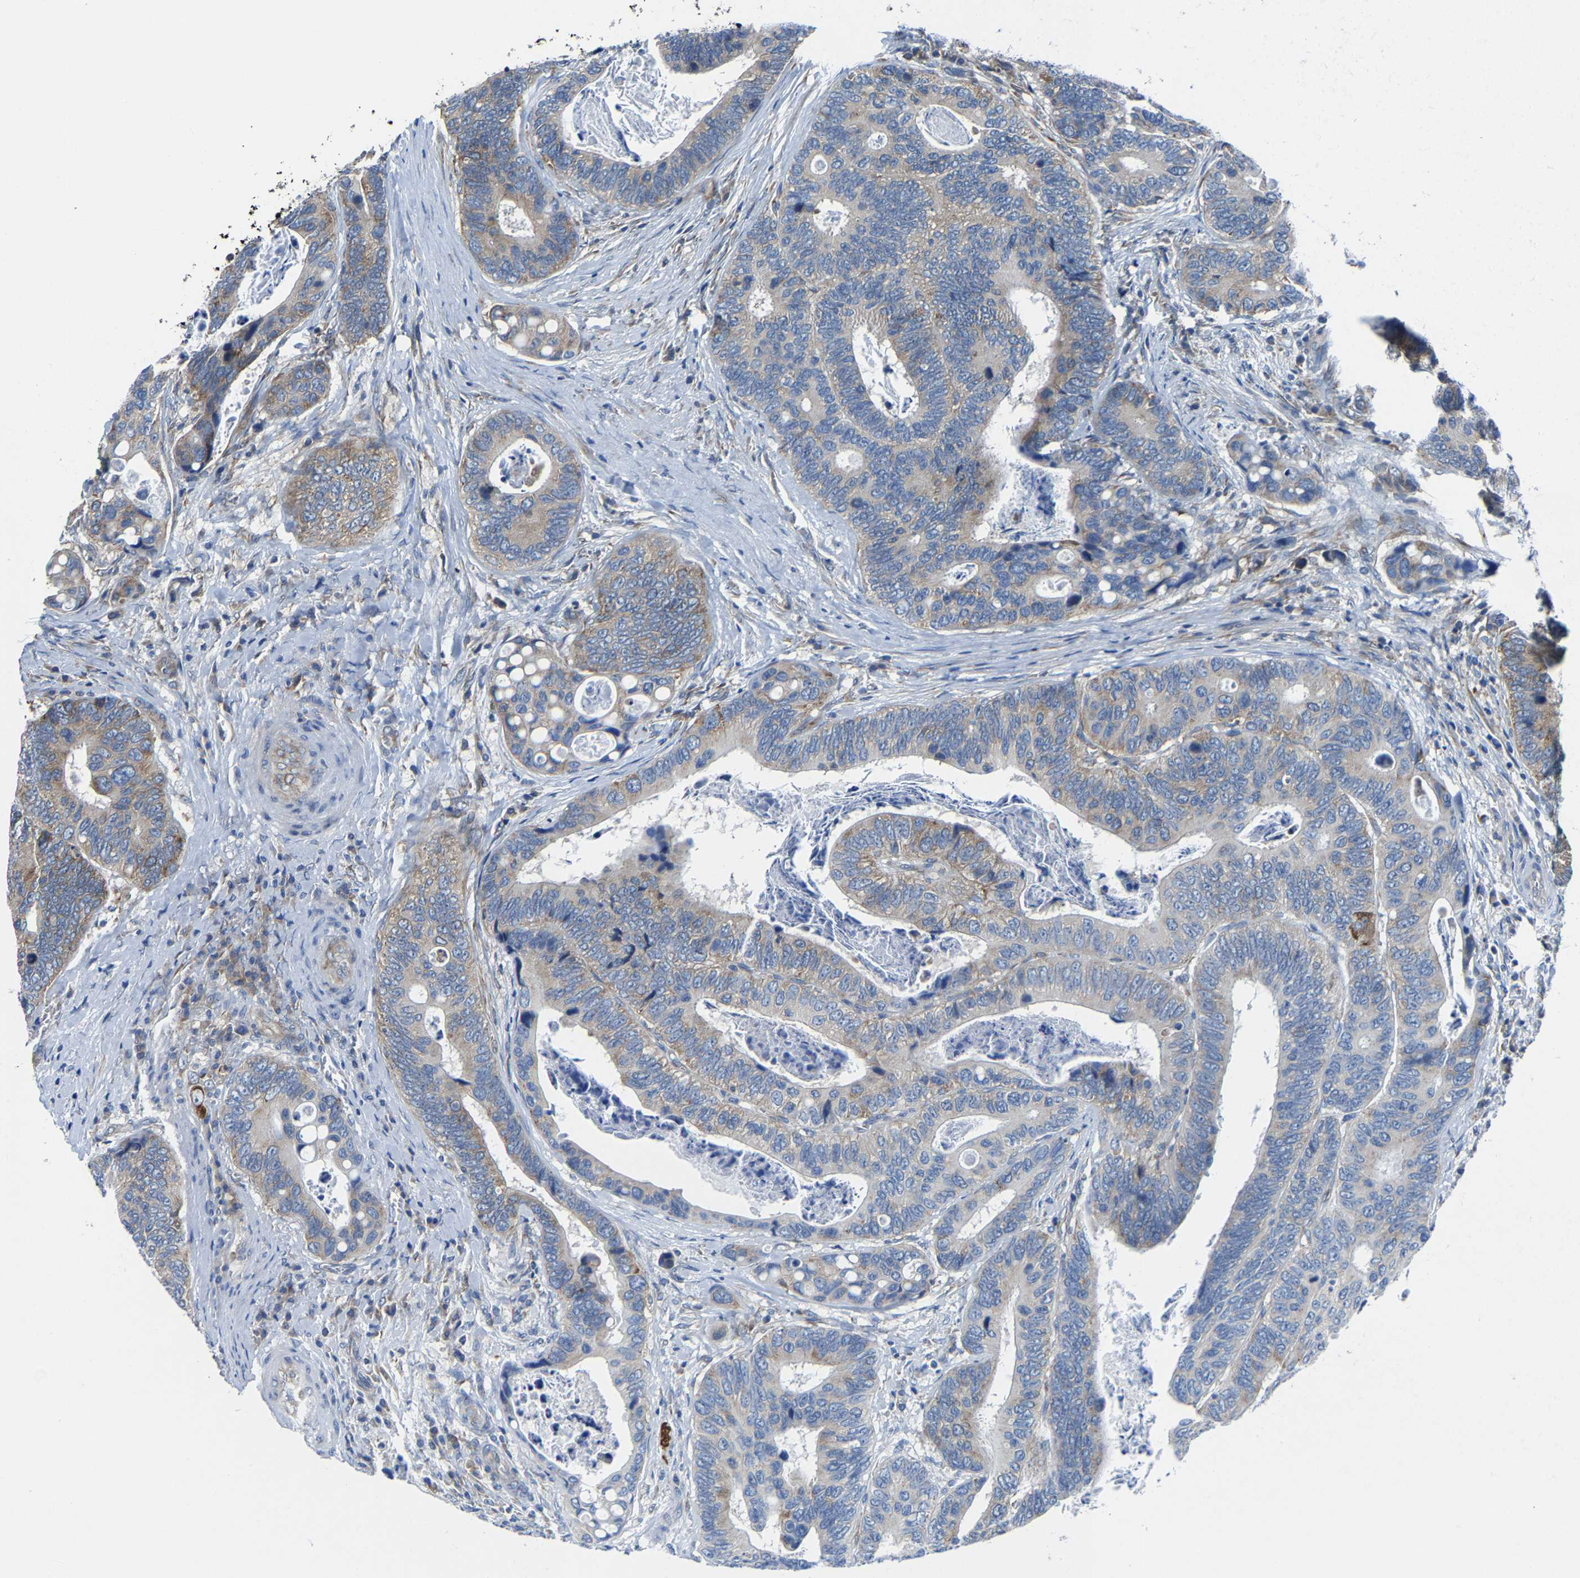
{"staining": {"intensity": "moderate", "quantity": "25%-75%", "location": "cytoplasmic/membranous"}, "tissue": "colorectal cancer", "cell_type": "Tumor cells", "image_type": "cancer", "snomed": [{"axis": "morphology", "description": "Inflammation, NOS"}, {"axis": "morphology", "description": "Adenocarcinoma, NOS"}, {"axis": "topography", "description": "Colon"}], "caption": "Tumor cells demonstrate medium levels of moderate cytoplasmic/membranous positivity in approximately 25%-75% of cells in colorectal adenocarcinoma.", "gene": "G3BP2", "patient": {"sex": "male", "age": 72}}